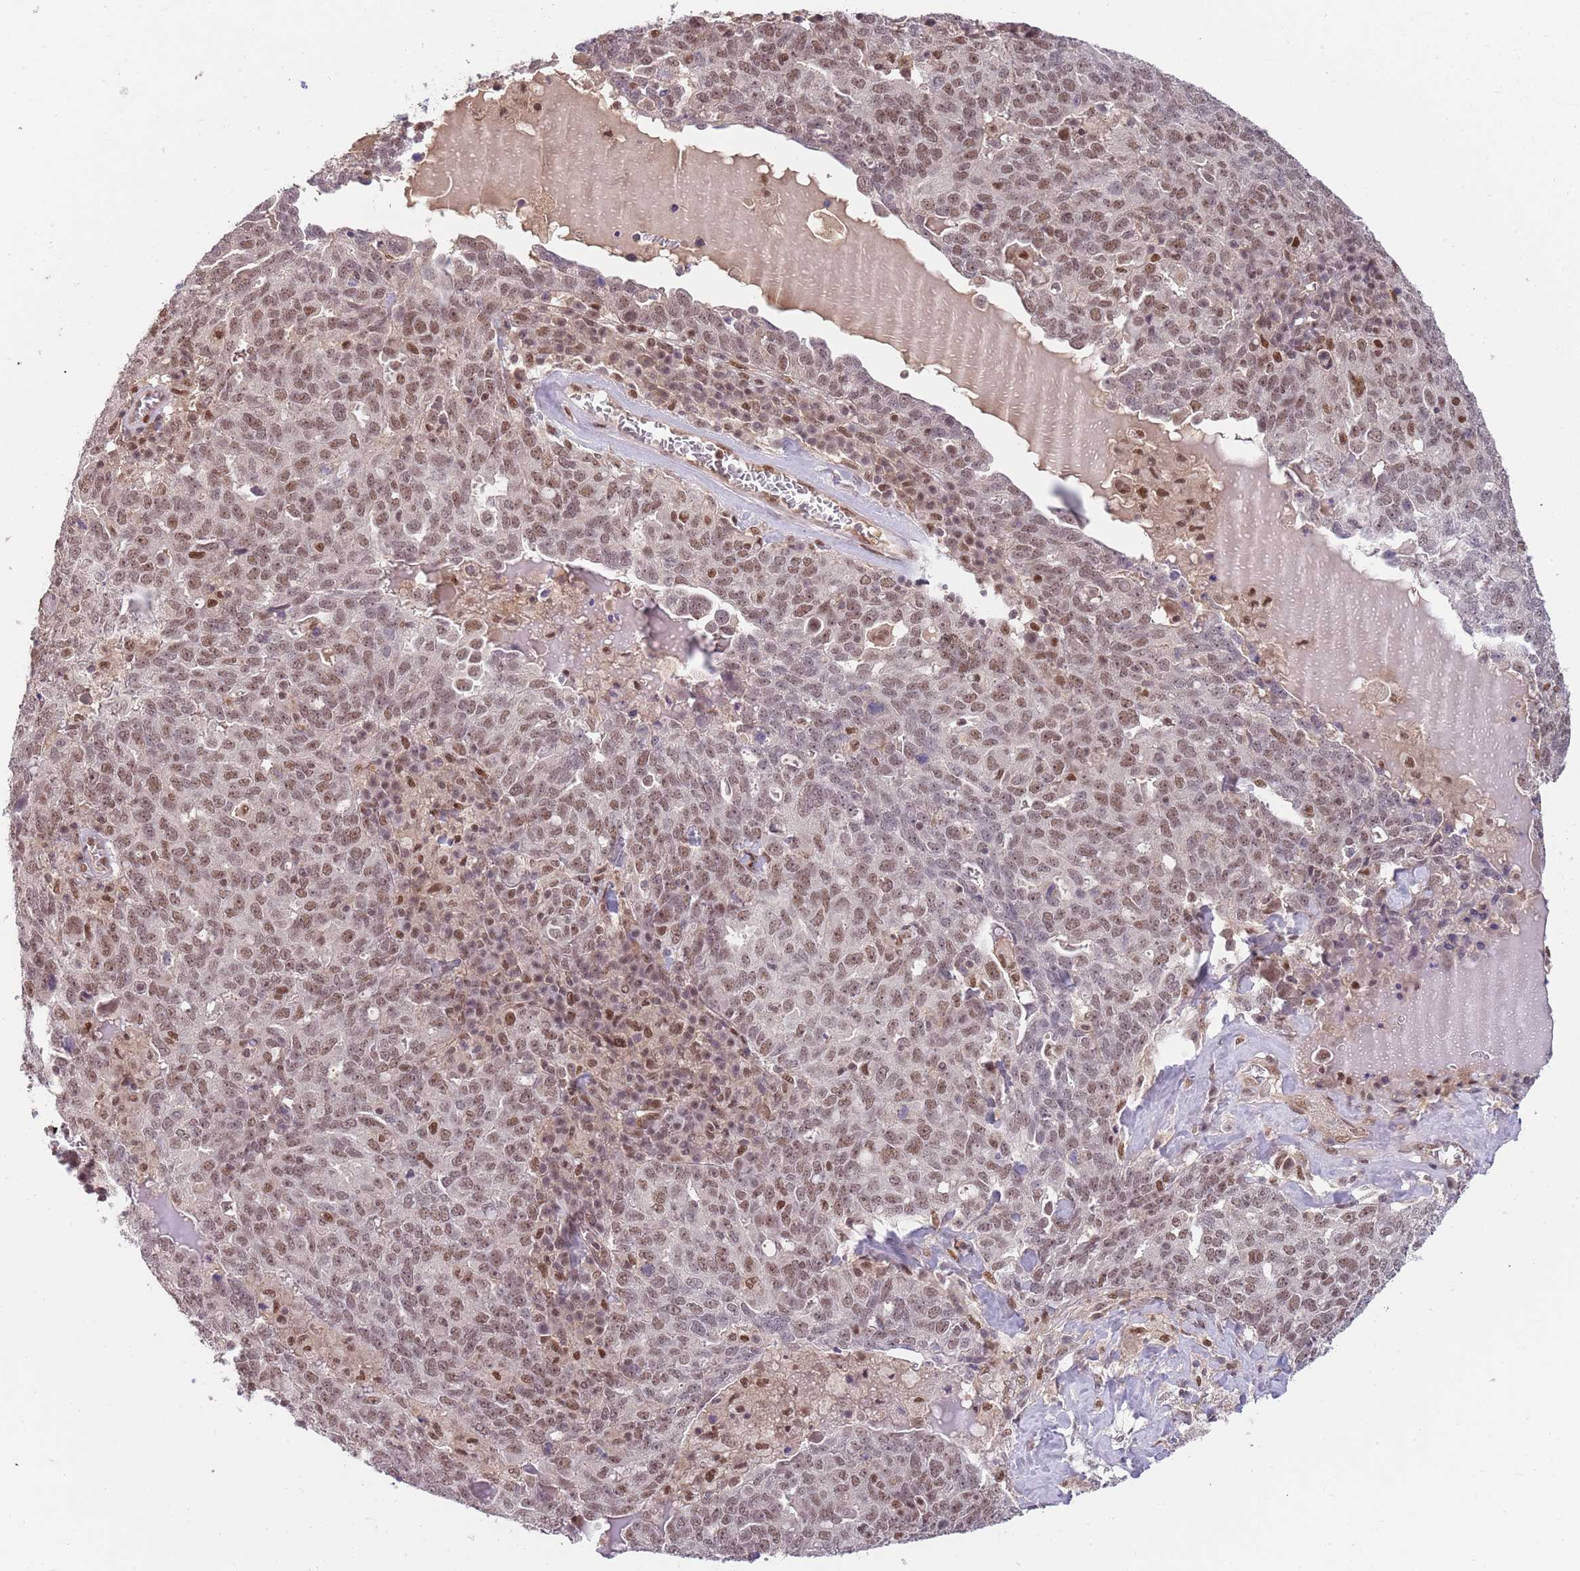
{"staining": {"intensity": "moderate", "quantity": ">75%", "location": "nuclear"}, "tissue": "ovarian cancer", "cell_type": "Tumor cells", "image_type": "cancer", "snomed": [{"axis": "morphology", "description": "Carcinoma, endometroid"}, {"axis": "topography", "description": "Ovary"}], "caption": "Immunohistochemical staining of human endometroid carcinoma (ovarian) demonstrates medium levels of moderate nuclear expression in about >75% of tumor cells.", "gene": "ZBTB7A", "patient": {"sex": "female", "age": 62}}